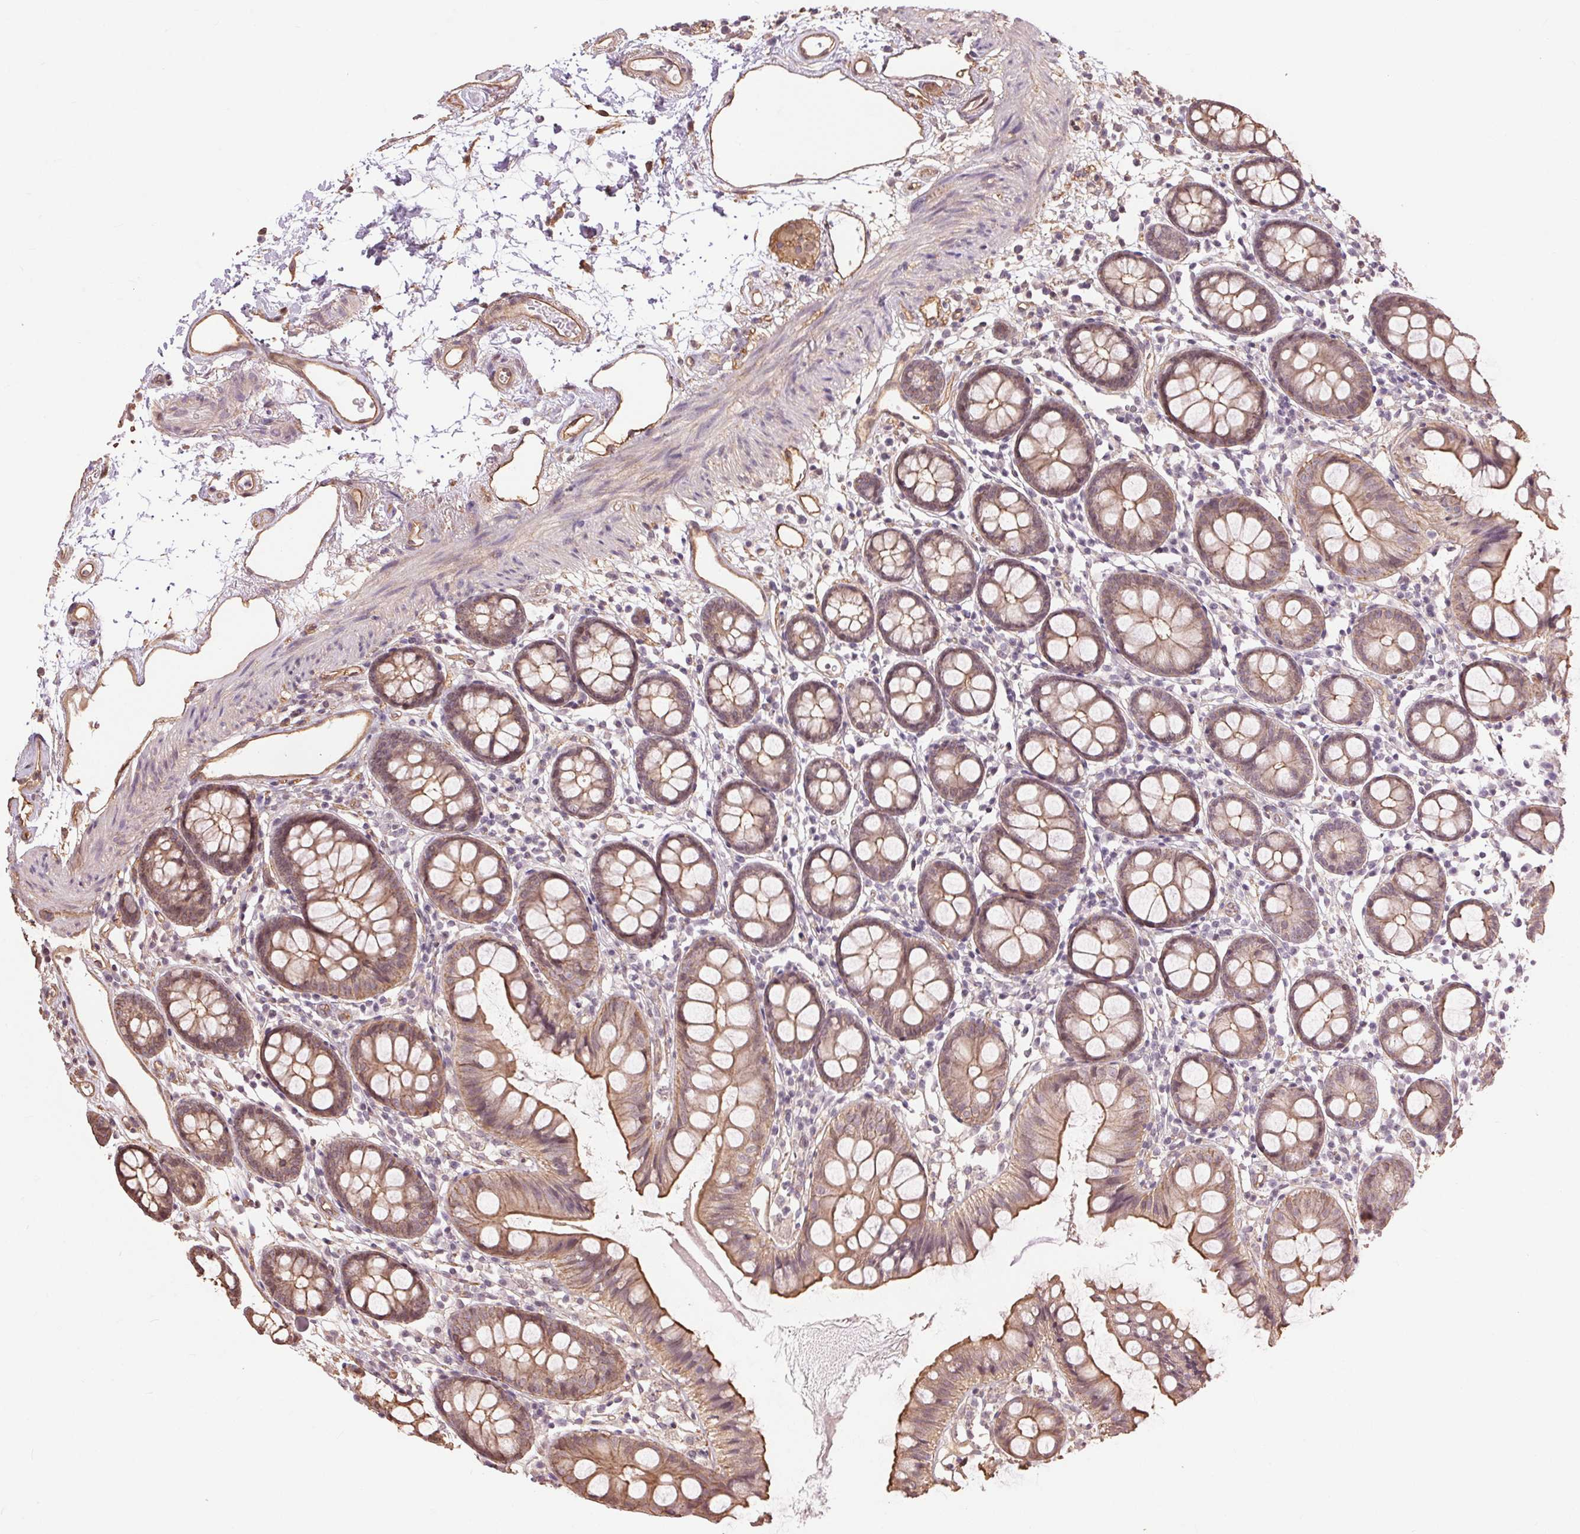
{"staining": {"intensity": "moderate", "quantity": ">75%", "location": "cytoplasmic/membranous"}, "tissue": "colon", "cell_type": "Endothelial cells", "image_type": "normal", "snomed": [{"axis": "morphology", "description": "Normal tissue, NOS"}, {"axis": "topography", "description": "Colon"}], "caption": "Human colon stained for a protein (brown) shows moderate cytoplasmic/membranous positive positivity in about >75% of endothelial cells.", "gene": "PALM", "patient": {"sex": "female", "age": 84}}